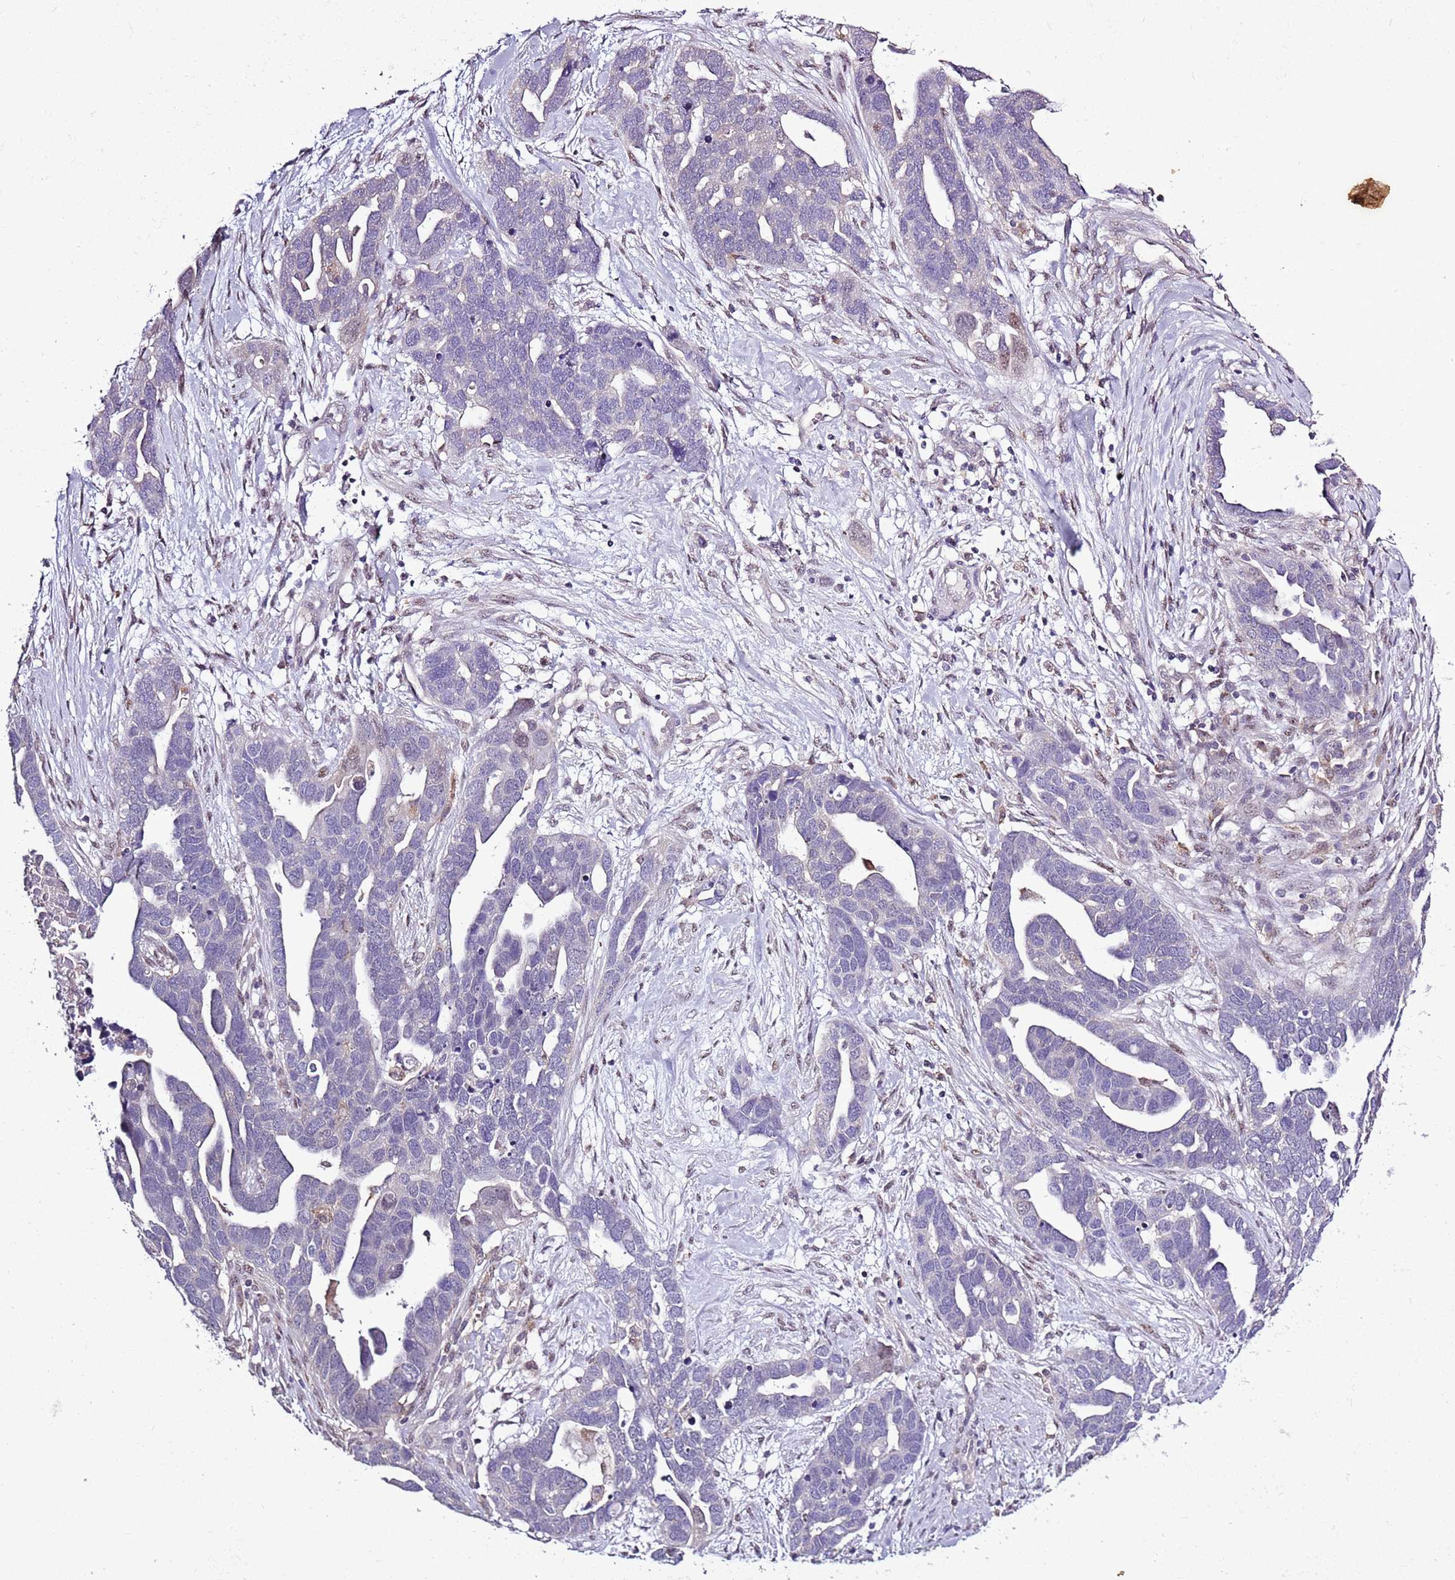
{"staining": {"intensity": "negative", "quantity": "none", "location": "none"}, "tissue": "ovarian cancer", "cell_type": "Tumor cells", "image_type": "cancer", "snomed": [{"axis": "morphology", "description": "Cystadenocarcinoma, serous, NOS"}, {"axis": "topography", "description": "Ovary"}], "caption": "IHC of ovarian cancer (serous cystadenocarcinoma) shows no expression in tumor cells.", "gene": "CAPN9", "patient": {"sex": "female", "age": 54}}